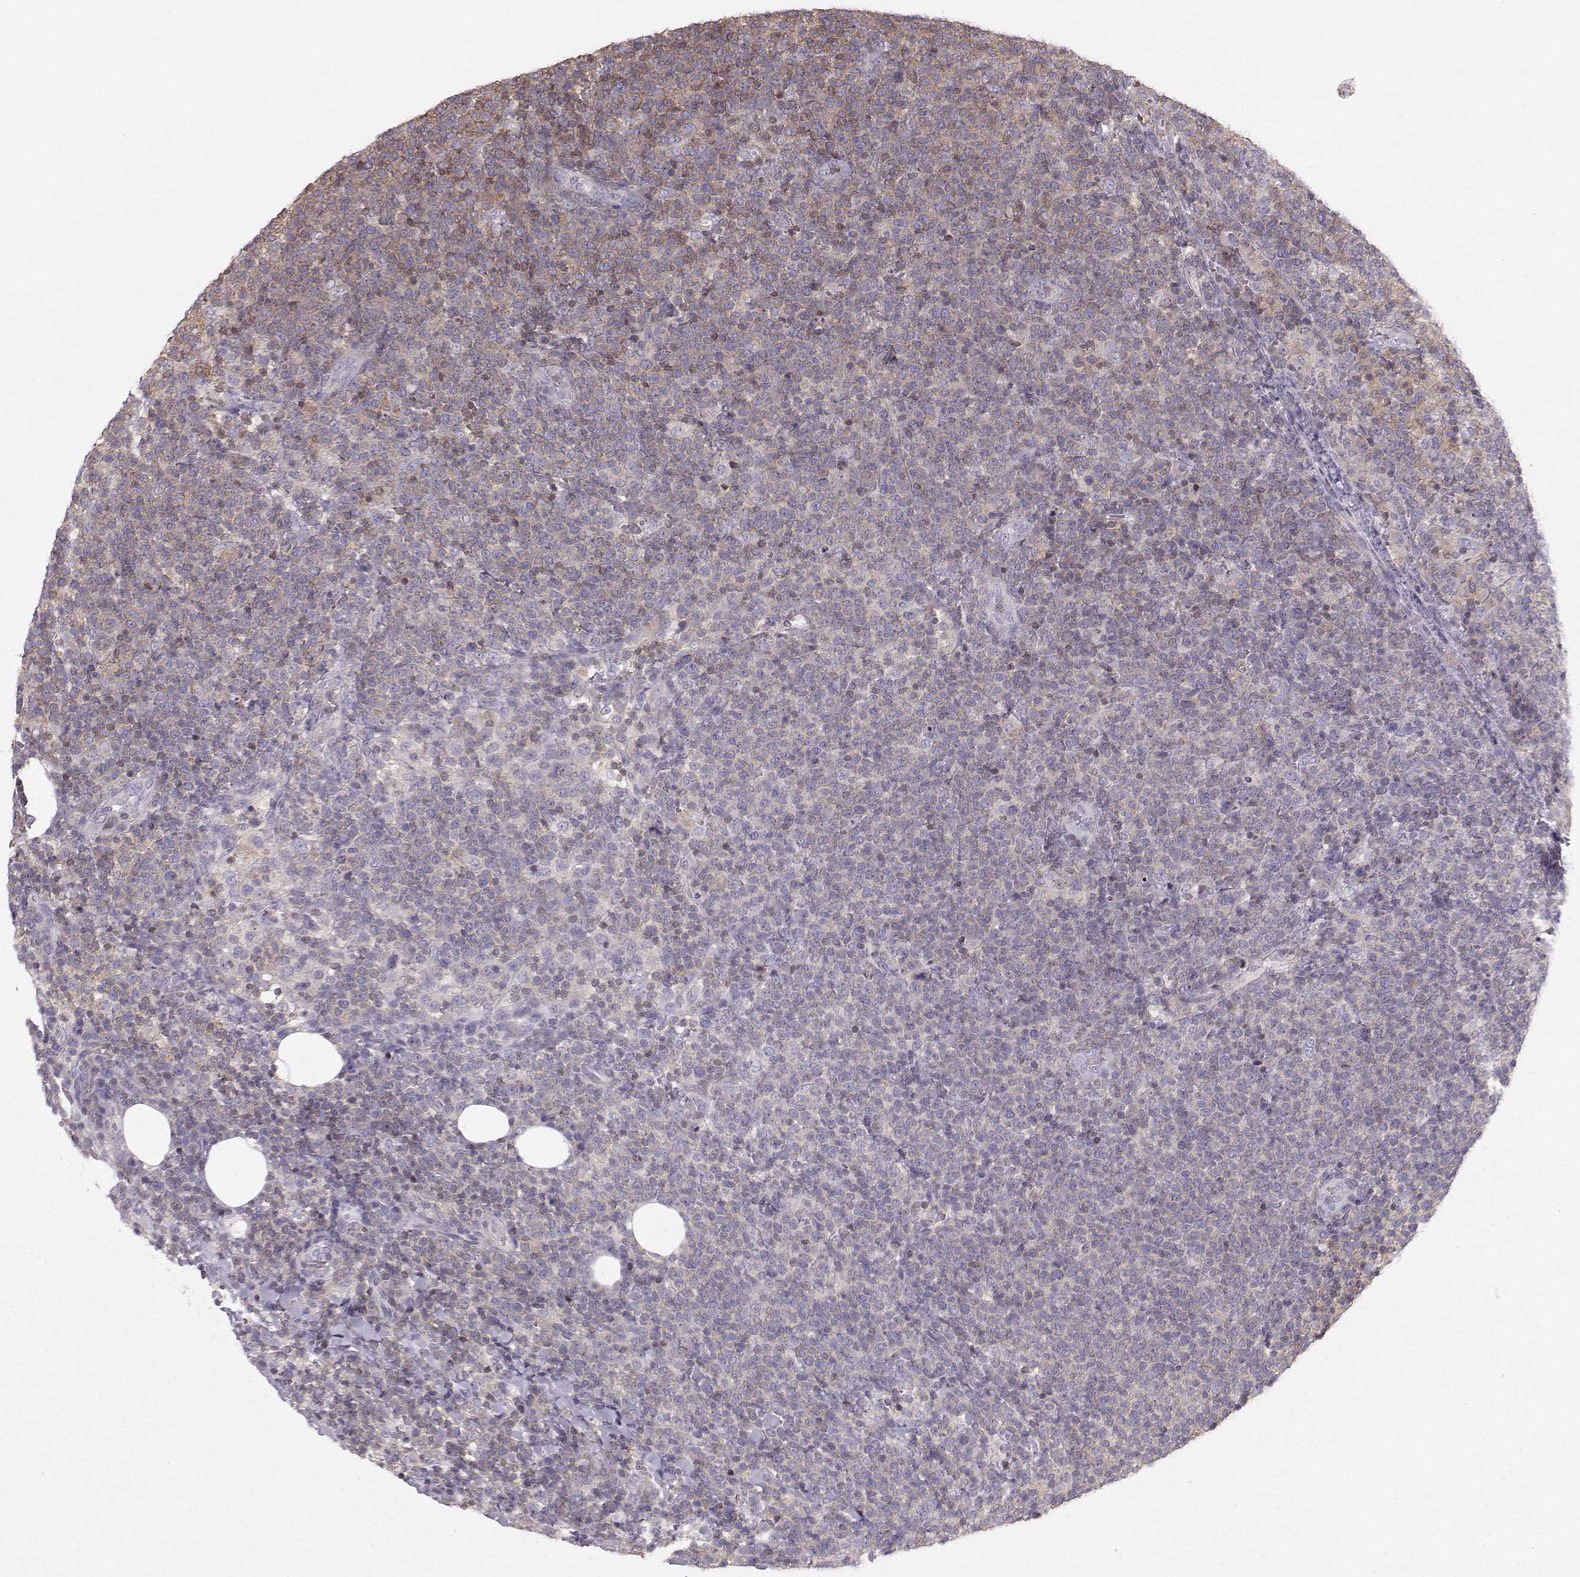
{"staining": {"intensity": "moderate", "quantity": "<25%", "location": "cytoplasmic/membranous"}, "tissue": "lymphoma", "cell_type": "Tumor cells", "image_type": "cancer", "snomed": [{"axis": "morphology", "description": "Malignant lymphoma, non-Hodgkin's type, High grade"}, {"axis": "topography", "description": "Lymph node"}], "caption": "Immunohistochemistry (DAB (3,3'-diaminobenzidine)) staining of human high-grade malignant lymphoma, non-Hodgkin's type demonstrates moderate cytoplasmic/membranous protein staining in about <25% of tumor cells.", "gene": "ZBTB32", "patient": {"sex": "male", "age": 61}}